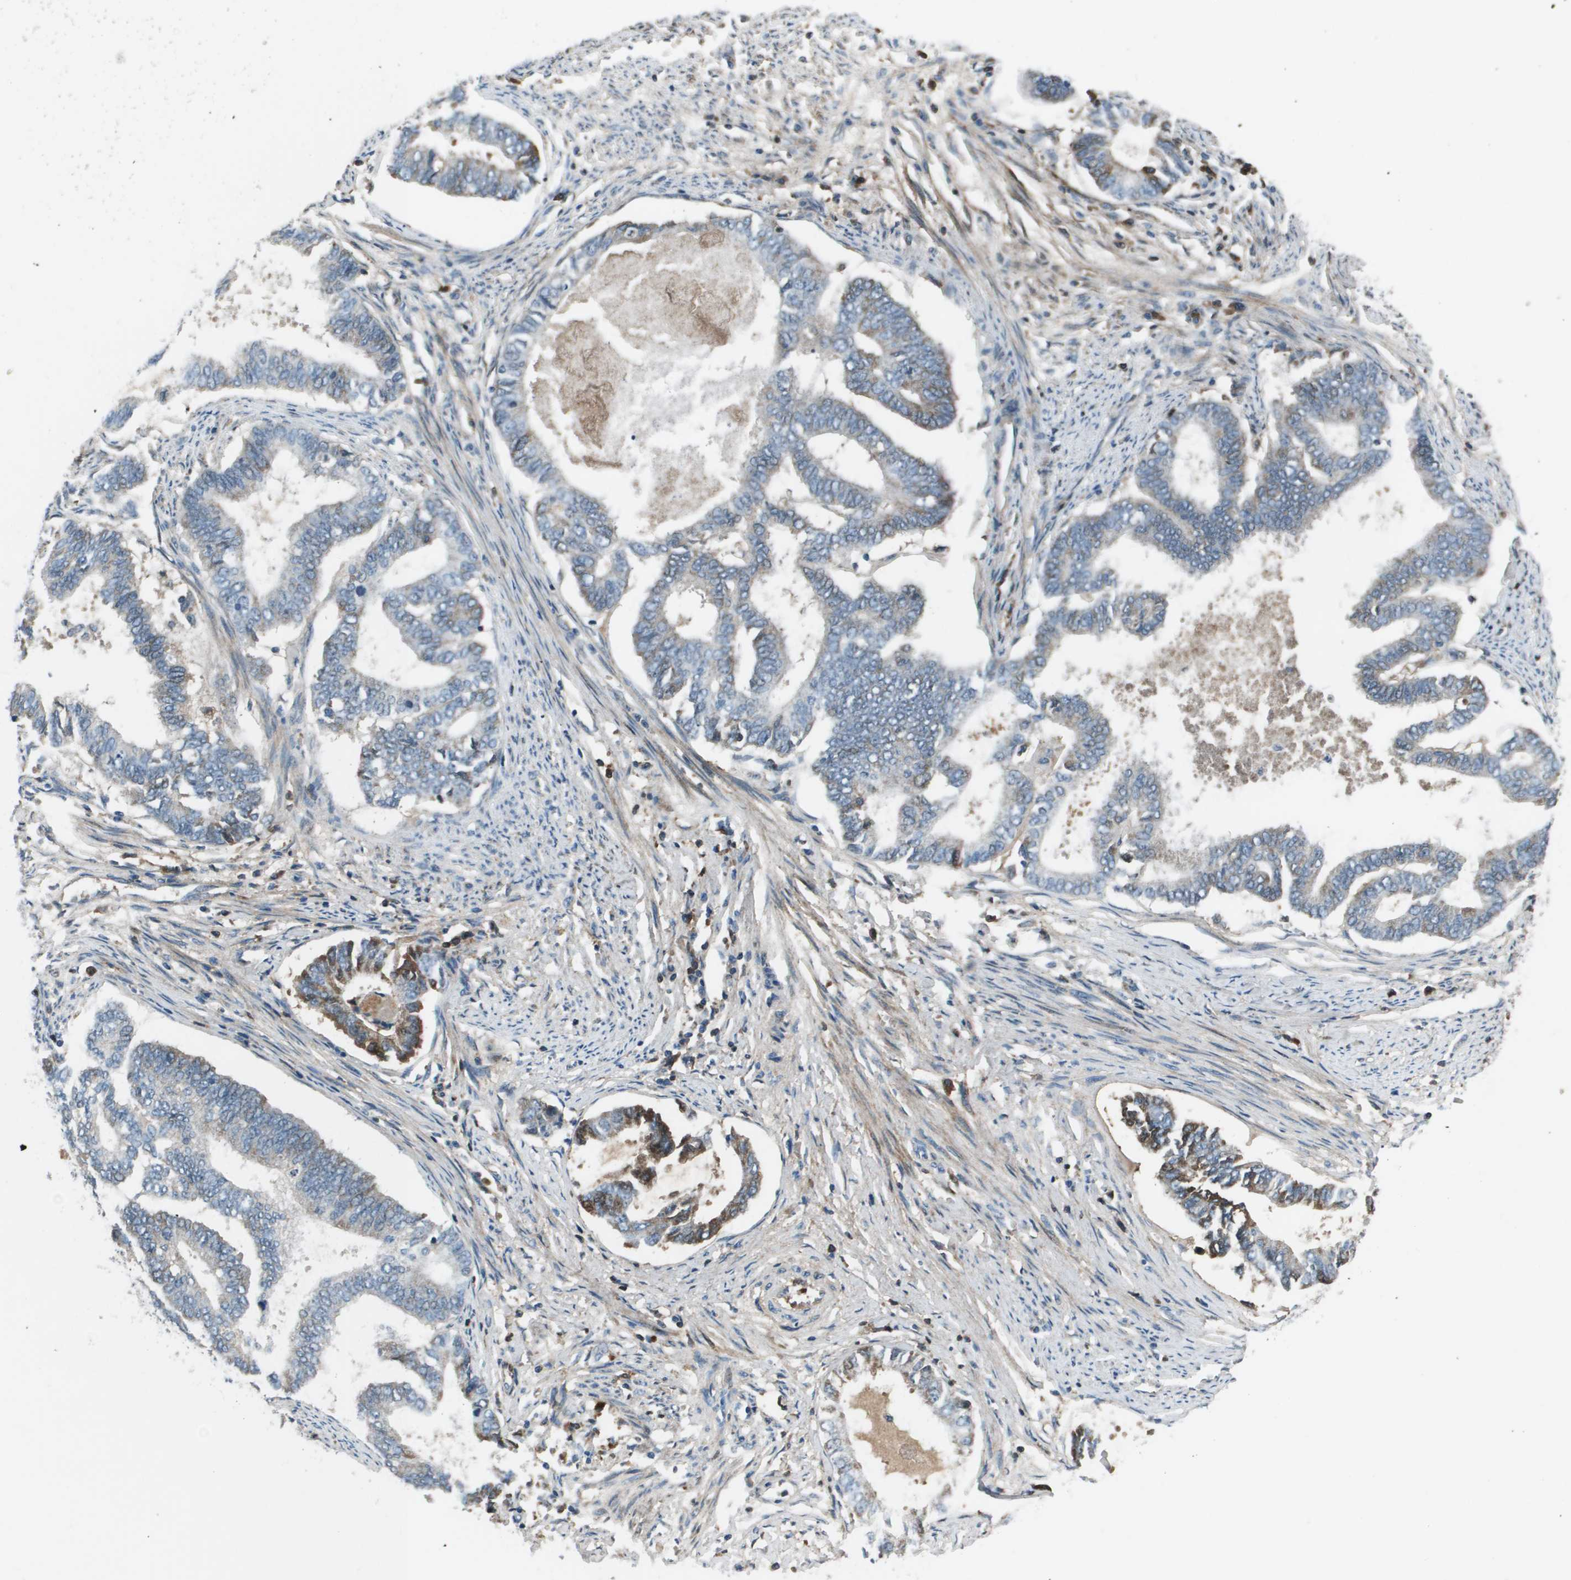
{"staining": {"intensity": "moderate", "quantity": "<25%", "location": "cytoplasmic/membranous"}, "tissue": "endometrial cancer", "cell_type": "Tumor cells", "image_type": "cancer", "snomed": [{"axis": "morphology", "description": "Adenocarcinoma, NOS"}, {"axis": "topography", "description": "Endometrium"}], "caption": "Human endometrial cancer (adenocarcinoma) stained with a brown dye shows moderate cytoplasmic/membranous positive expression in about <25% of tumor cells.", "gene": "PCOLCE", "patient": {"sex": "female", "age": 86}}